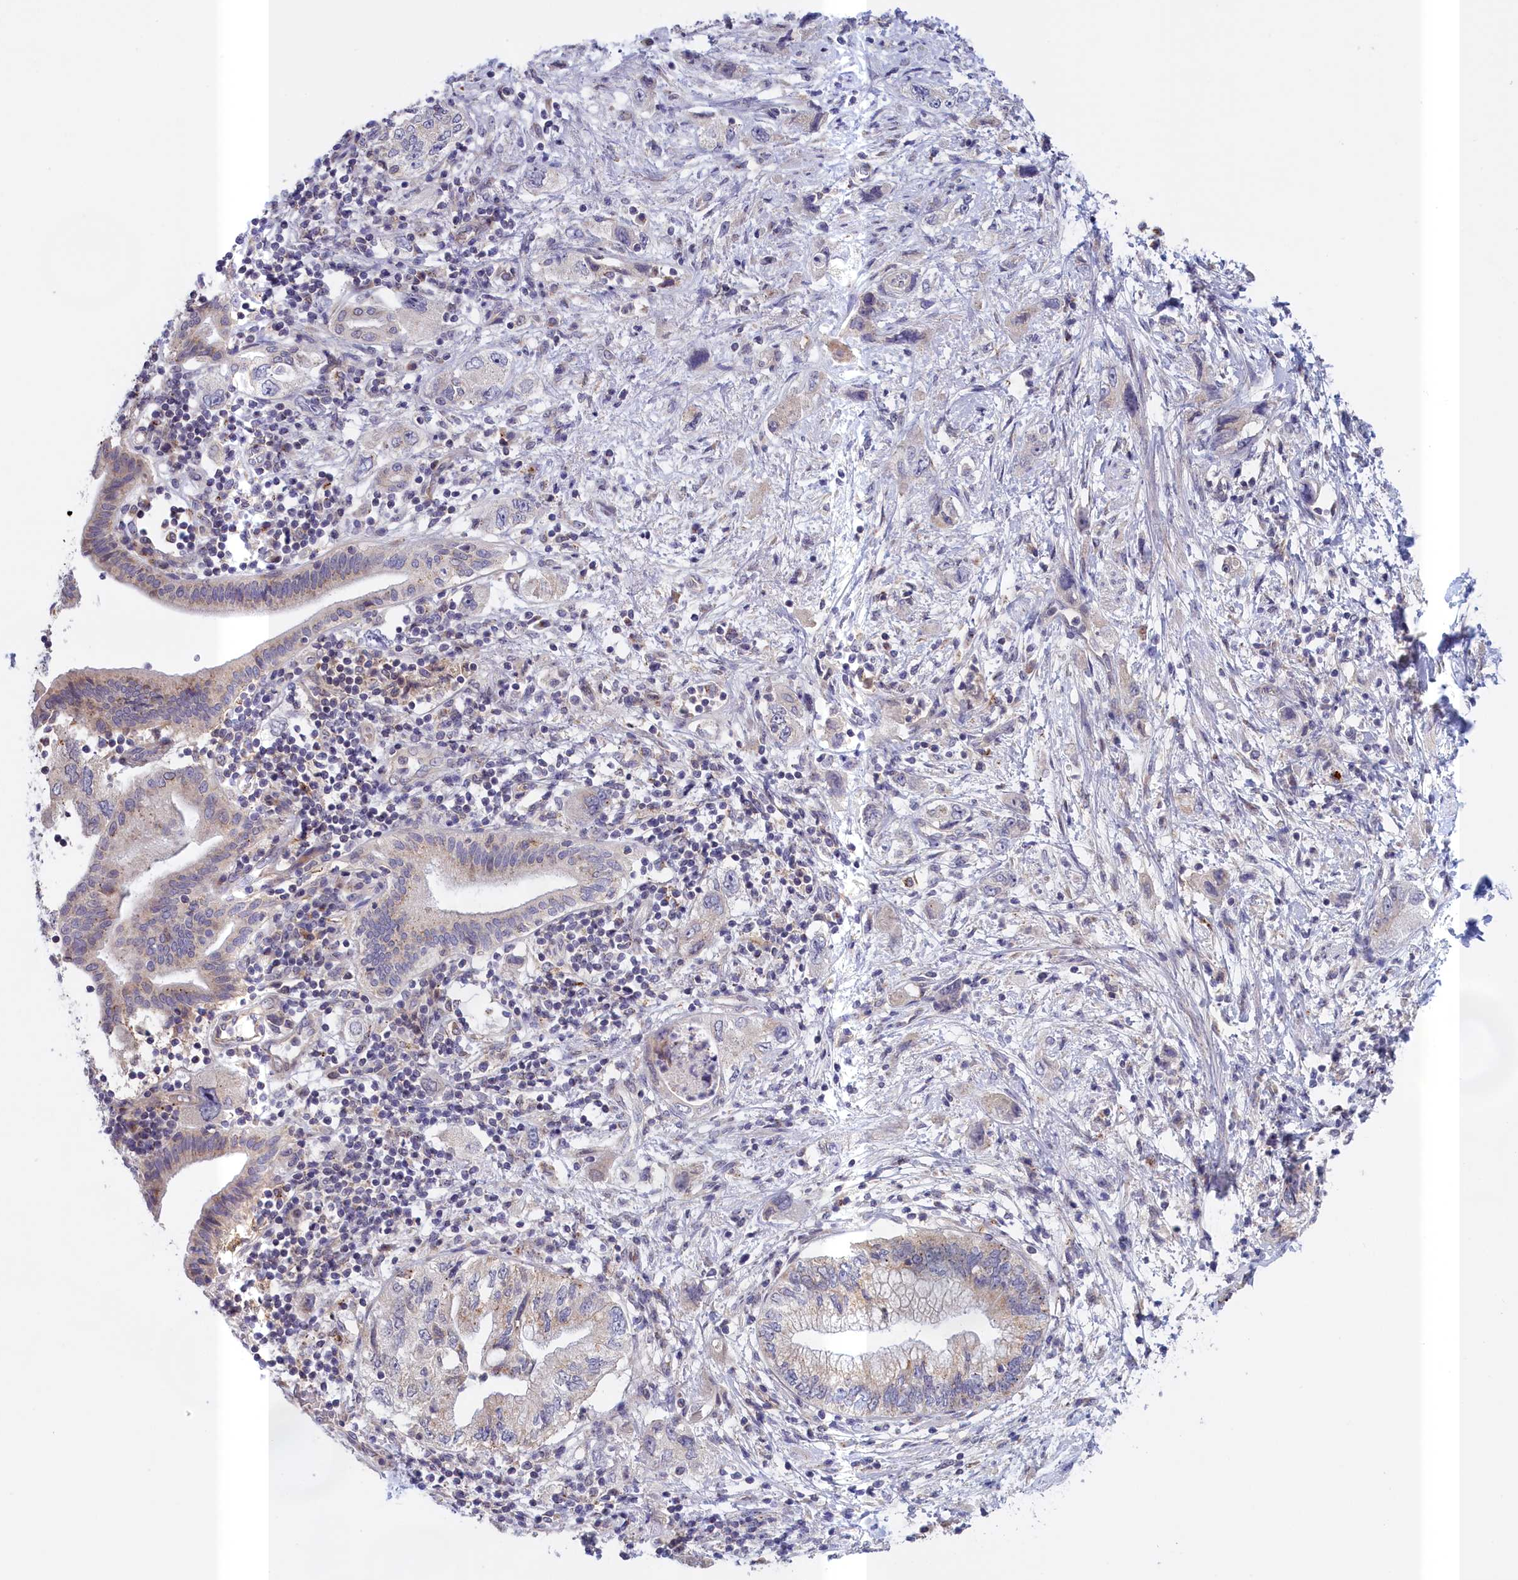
{"staining": {"intensity": "weak", "quantity": "<25%", "location": "cytoplasmic/membranous"}, "tissue": "pancreatic cancer", "cell_type": "Tumor cells", "image_type": "cancer", "snomed": [{"axis": "morphology", "description": "Adenocarcinoma, NOS"}, {"axis": "topography", "description": "Pancreas"}], "caption": "Tumor cells show no significant protein staining in pancreatic cancer.", "gene": "IGFALS", "patient": {"sex": "female", "age": 73}}